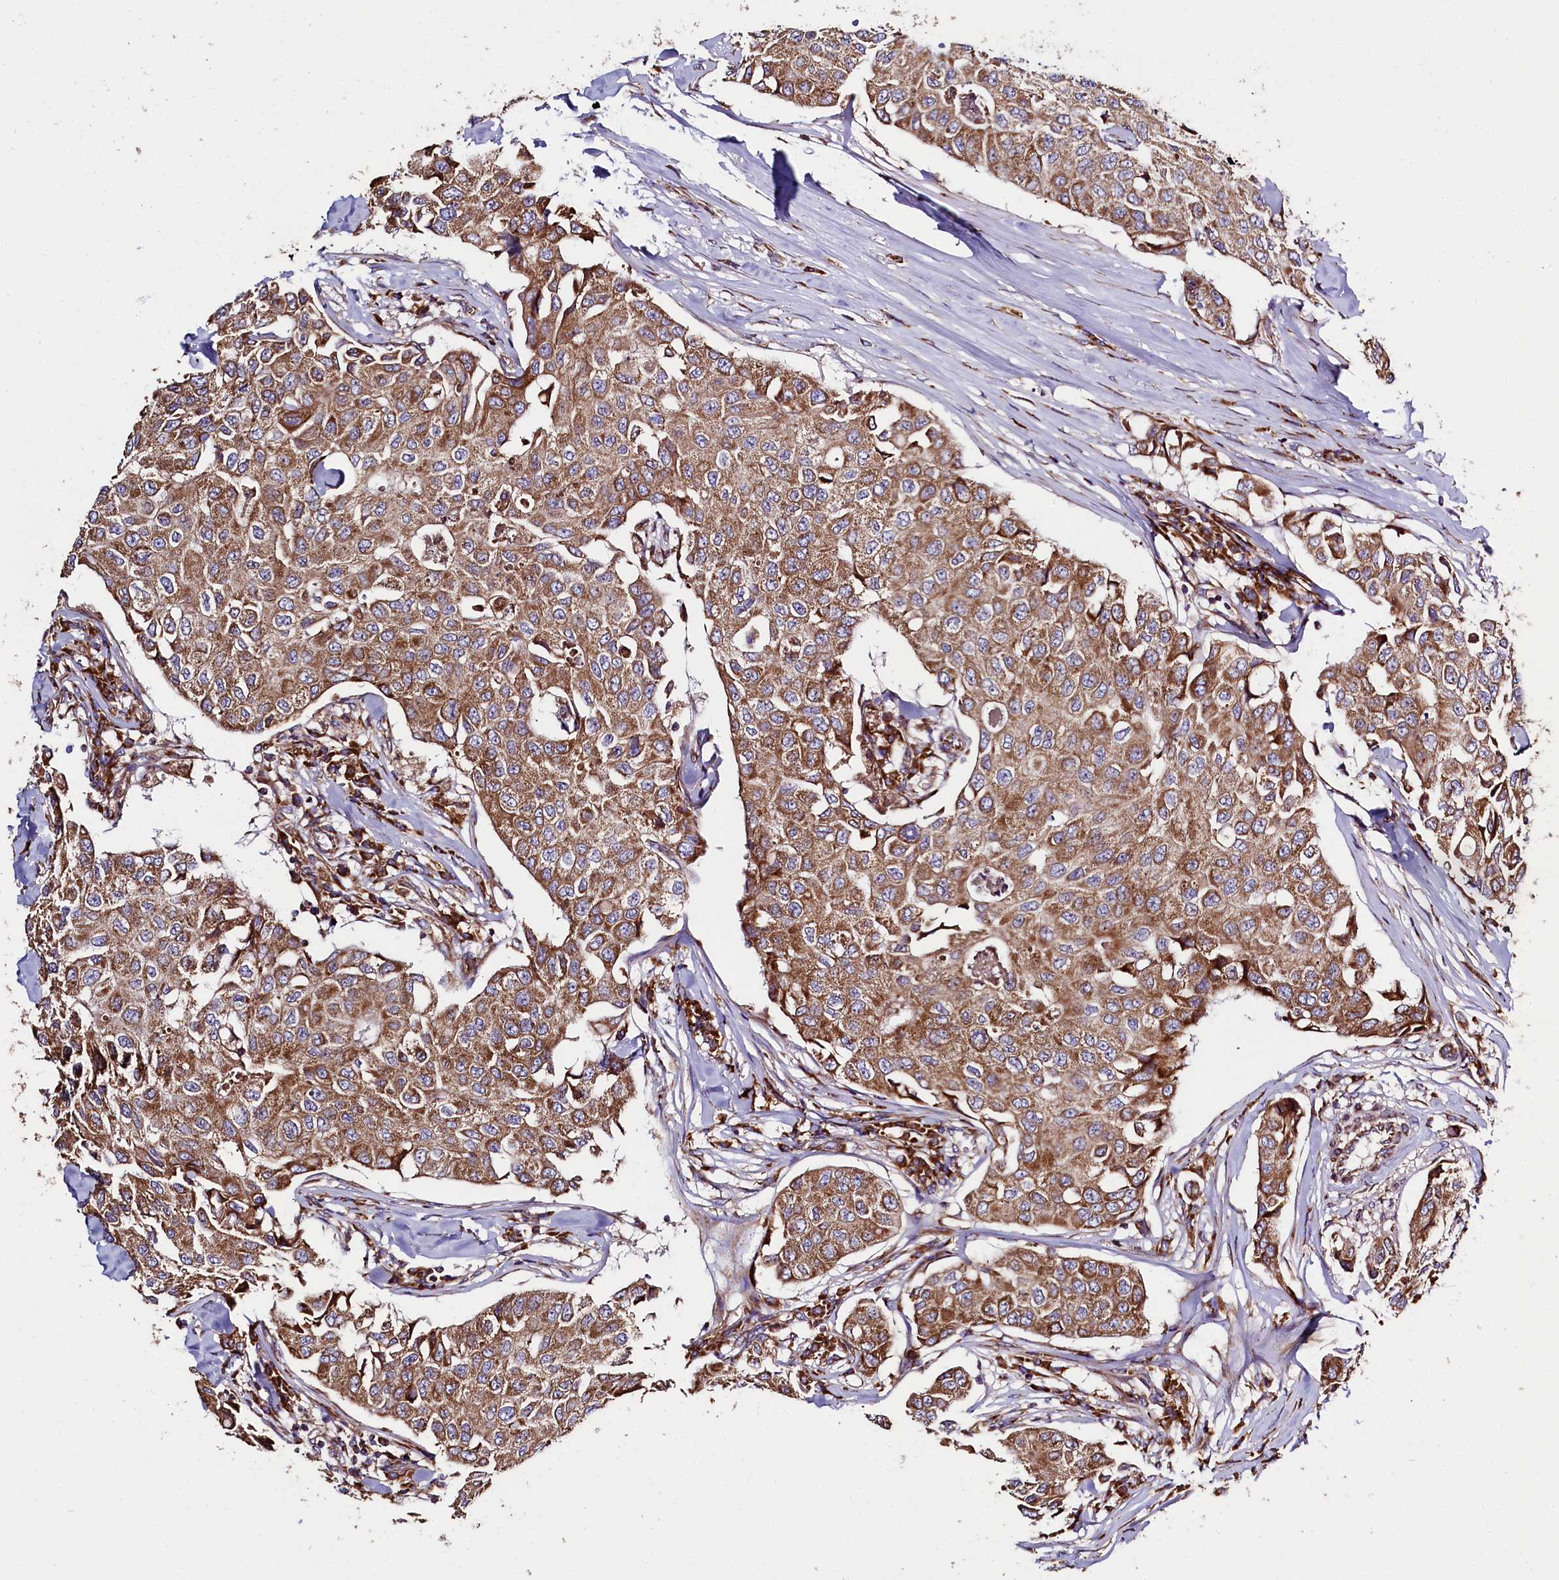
{"staining": {"intensity": "moderate", "quantity": ">75%", "location": "cytoplasmic/membranous"}, "tissue": "breast cancer", "cell_type": "Tumor cells", "image_type": "cancer", "snomed": [{"axis": "morphology", "description": "Duct carcinoma"}, {"axis": "topography", "description": "Breast"}], "caption": "A brown stain highlights moderate cytoplasmic/membranous staining of a protein in human breast intraductal carcinoma tumor cells.", "gene": "ZSWIM1", "patient": {"sex": "female", "age": 80}}